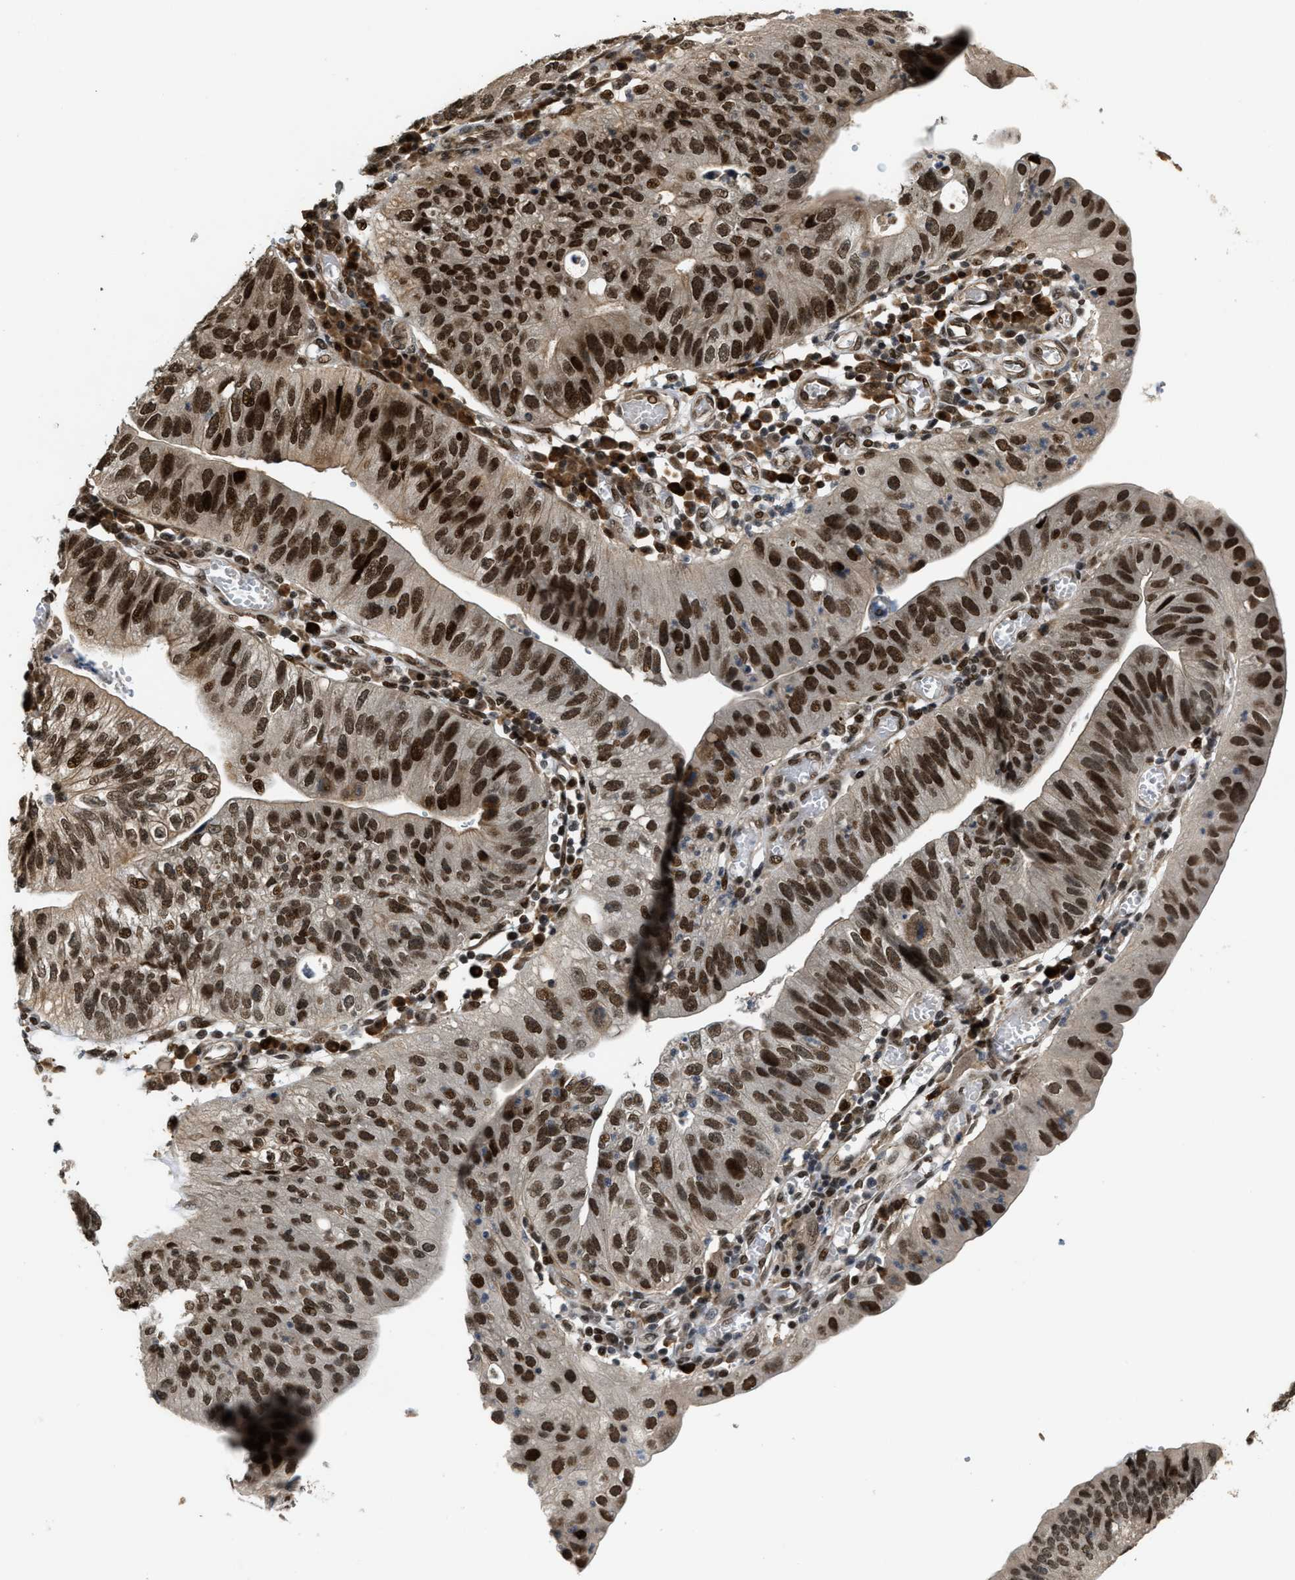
{"staining": {"intensity": "strong", "quantity": ">75%", "location": "nuclear"}, "tissue": "stomach cancer", "cell_type": "Tumor cells", "image_type": "cancer", "snomed": [{"axis": "morphology", "description": "Adenocarcinoma, NOS"}, {"axis": "topography", "description": "Stomach"}], "caption": "An immunohistochemistry (IHC) micrograph of neoplastic tissue is shown. Protein staining in brown highlights strong nuclear positivity in stomach cancer within tumor cells.", "gene": "SERTAD2", "patient": {"sex": "male", "age": 59}}